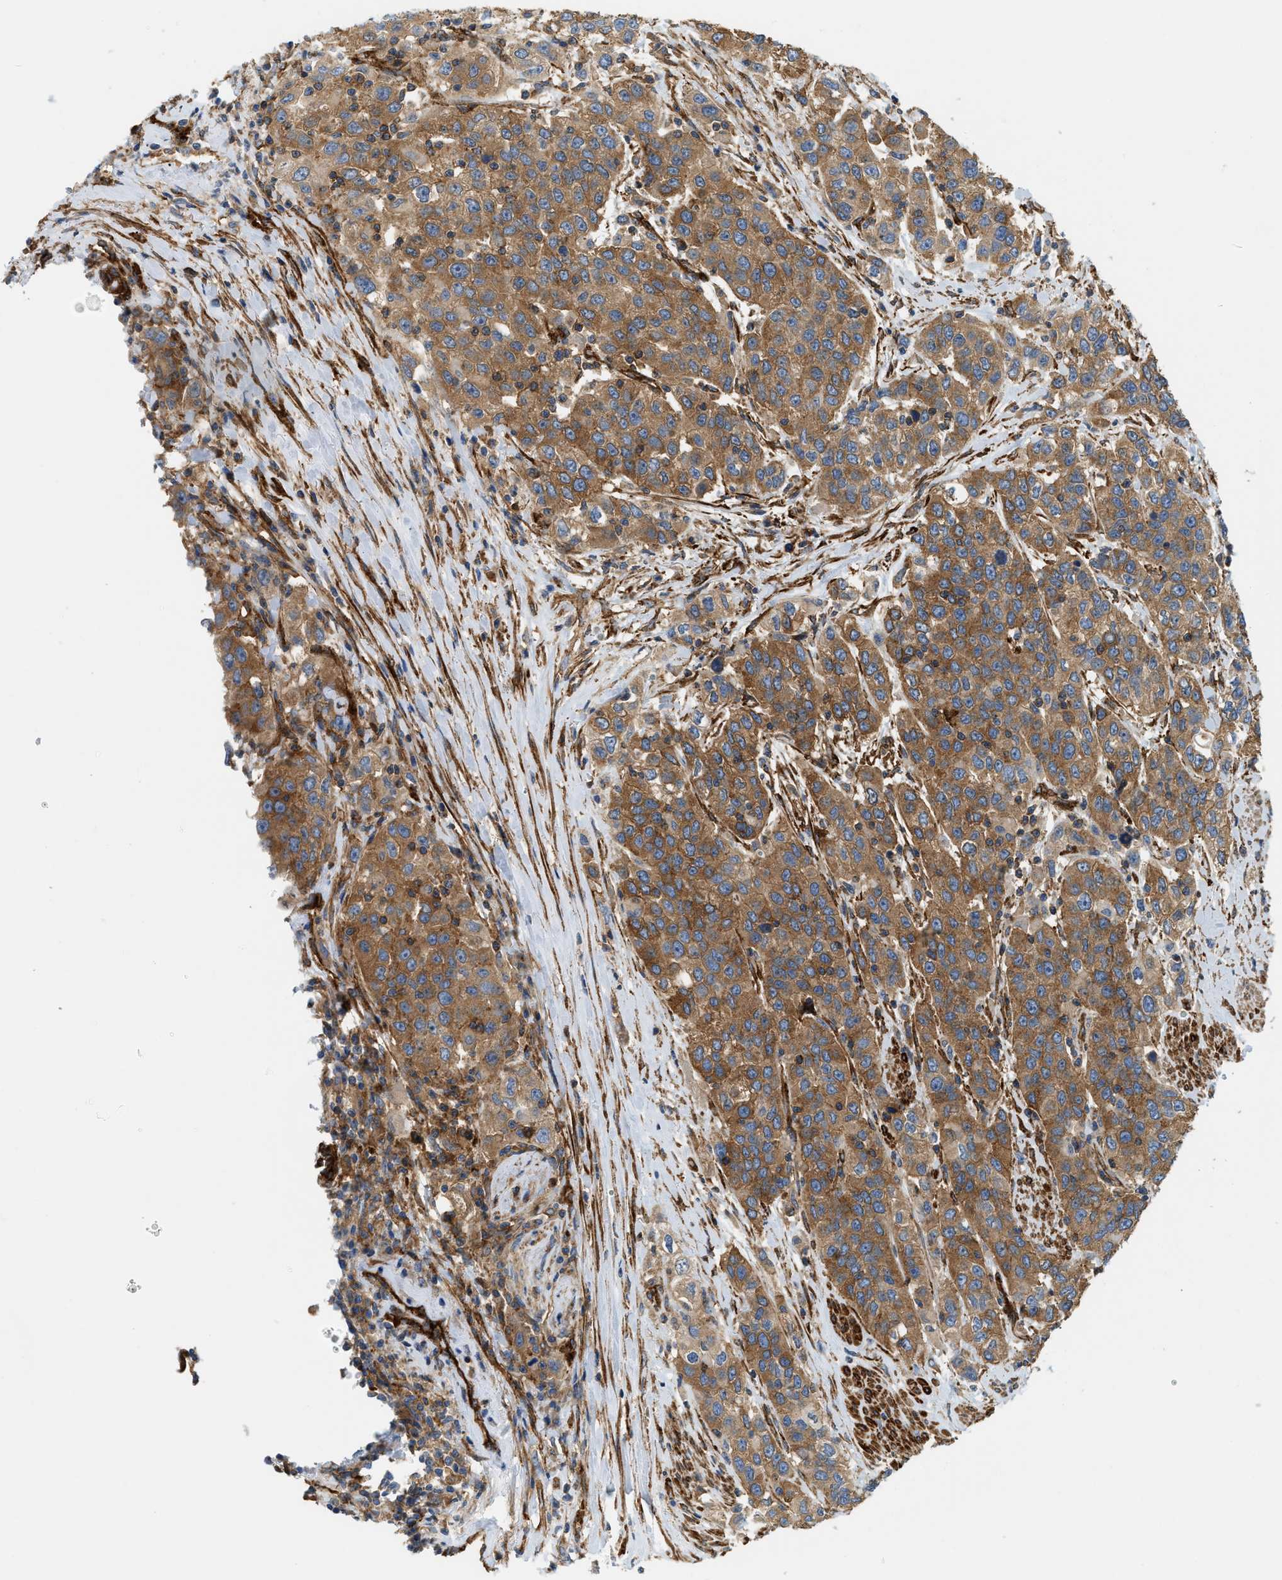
{"staining": {"intensity": "moderate", "quantity": ">75%", "location": "cytoplasmic/membranous"}, "tissue": "urothelial cancer", "cell_type": "Tumor cells", "image_type": "cancer", "snomed": [{"axis": "morphology", "description": "Urothelial carcinoma, High grade"}, {"axis": "topography", "description": "Urinary bladder"}], "caption": "High-grade urothelial carcinoma stained with DAB immunohistochemistry (IHC) displays medium levels of moderate cytoplasmic/membranous expression in about >75% of tumor cells. (brown staining indicates protein expression, while blue staining denotes nuclei).", "gene": "HIP1", "patient": {"sex": "female", "age": 80}}